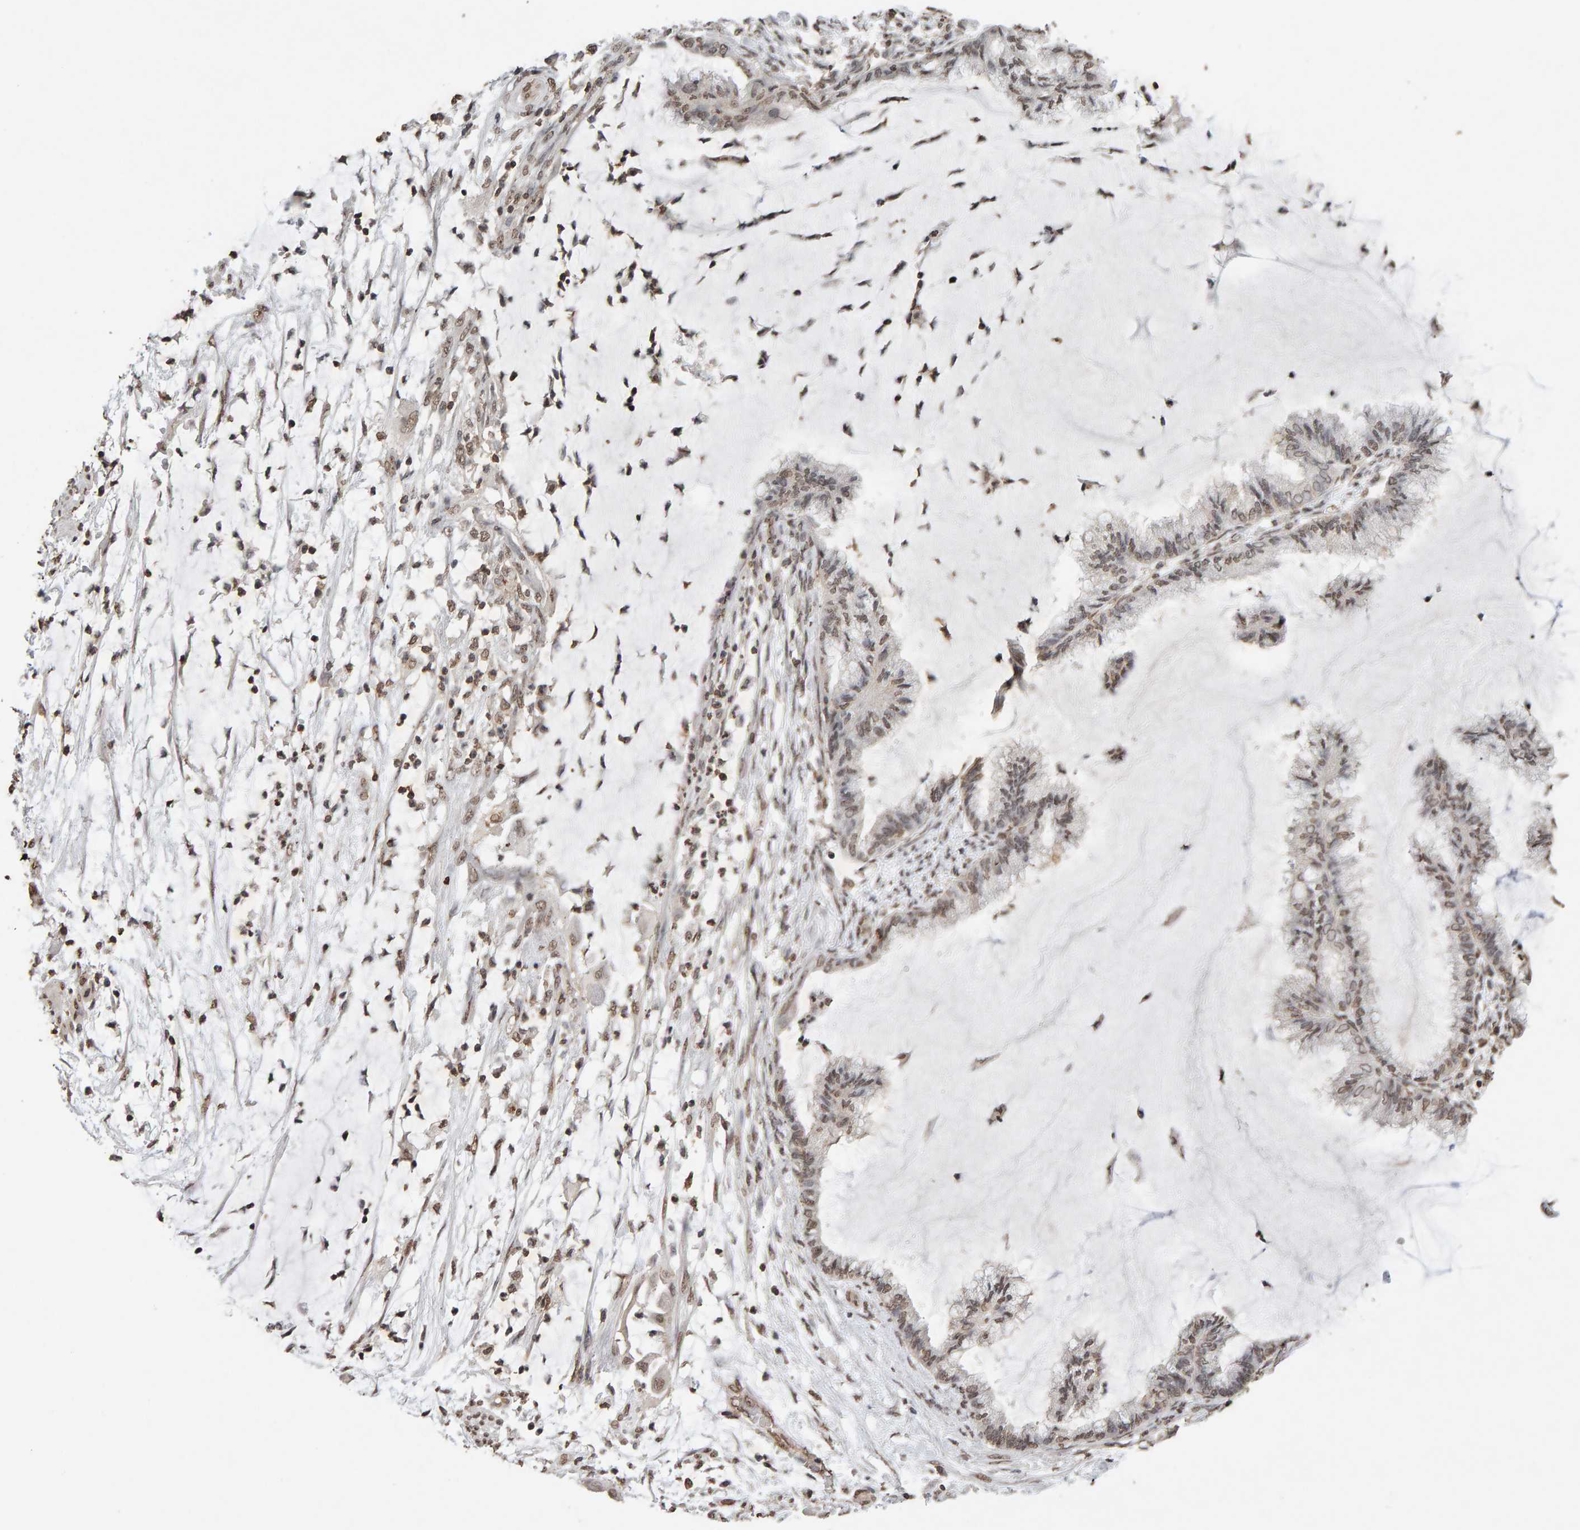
{"staining": {"intensity": "weak", "quantity": ">75%", "location": "nuclear"}, "tissue": "endometrial cancer", "cell_type": "Tumor cells", "image_type": "cancer", "snomed": [{"axis": "morphology", "description": "Adenocarcinoma, NOS"}, {"axis": "topography", "description": "Endometrium"}], "caption": "Immunohistochemistry of endometrial cancer shows low levels of weak nuclear staining in approximately >75% of tumor cells.", "gene": "DNAJB5", "patient": {"sex": "female", "age": 86}}